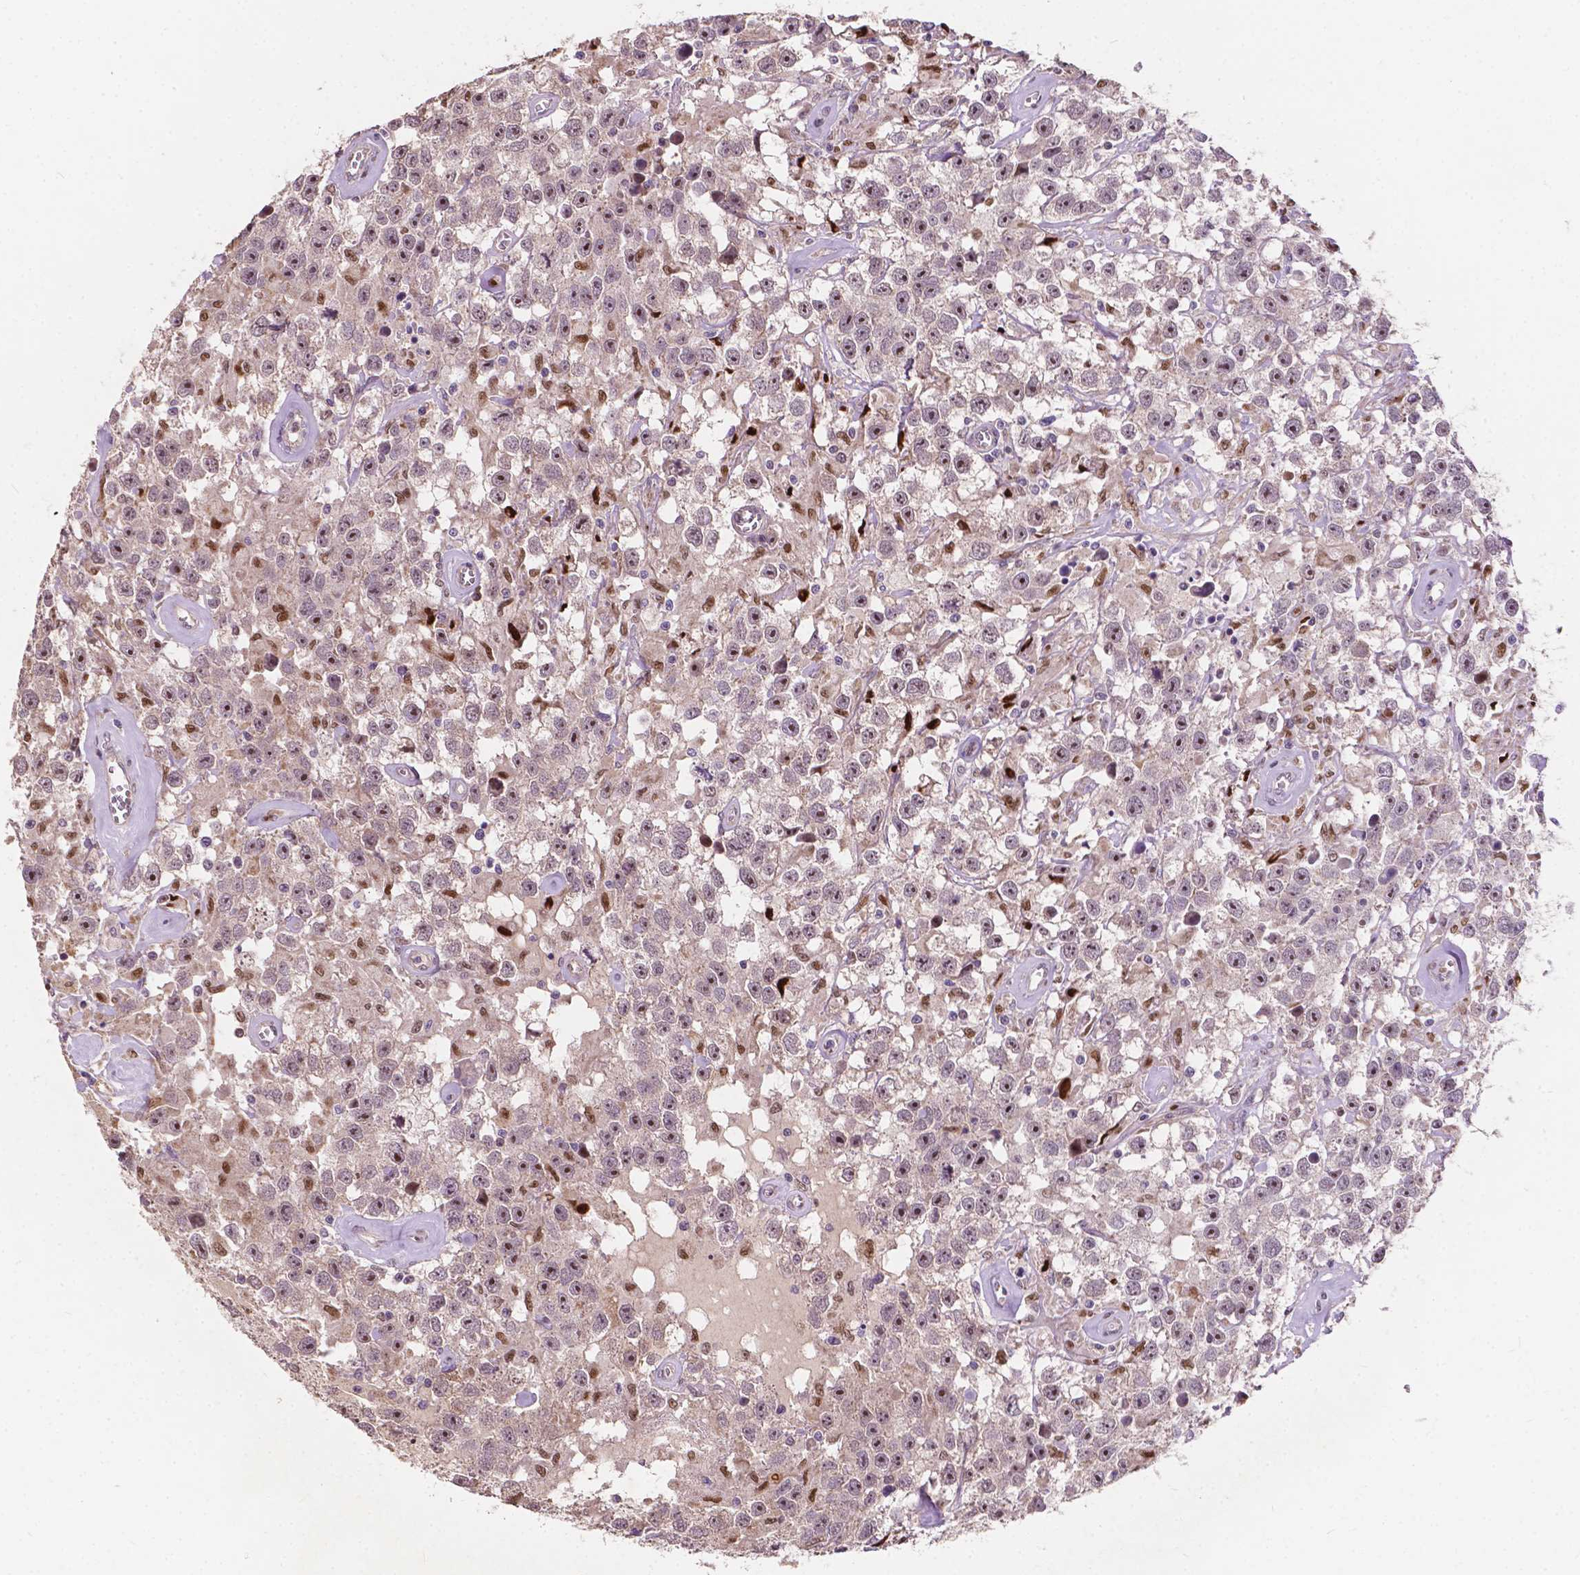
{"staining": {"intensity": "strong", "quantity": "25%-75%", "location": "nuclear"}, "tissue": "testis cancer", "cell_type": "Tumor cells", "image_type": "cancer", "snomed": [{"axis": "morphology", "description": "Seminoma, NOS"}, {"axis": "topography", "description": "Testis"}], "caption": "About 25%-75% of tumor cells in testis seminoma show strong nuclear protein positivity as visualized by brown immunohistochemical staining.", "gene": "DUSP16", "patient": {"sex": "male", "age": 43}}